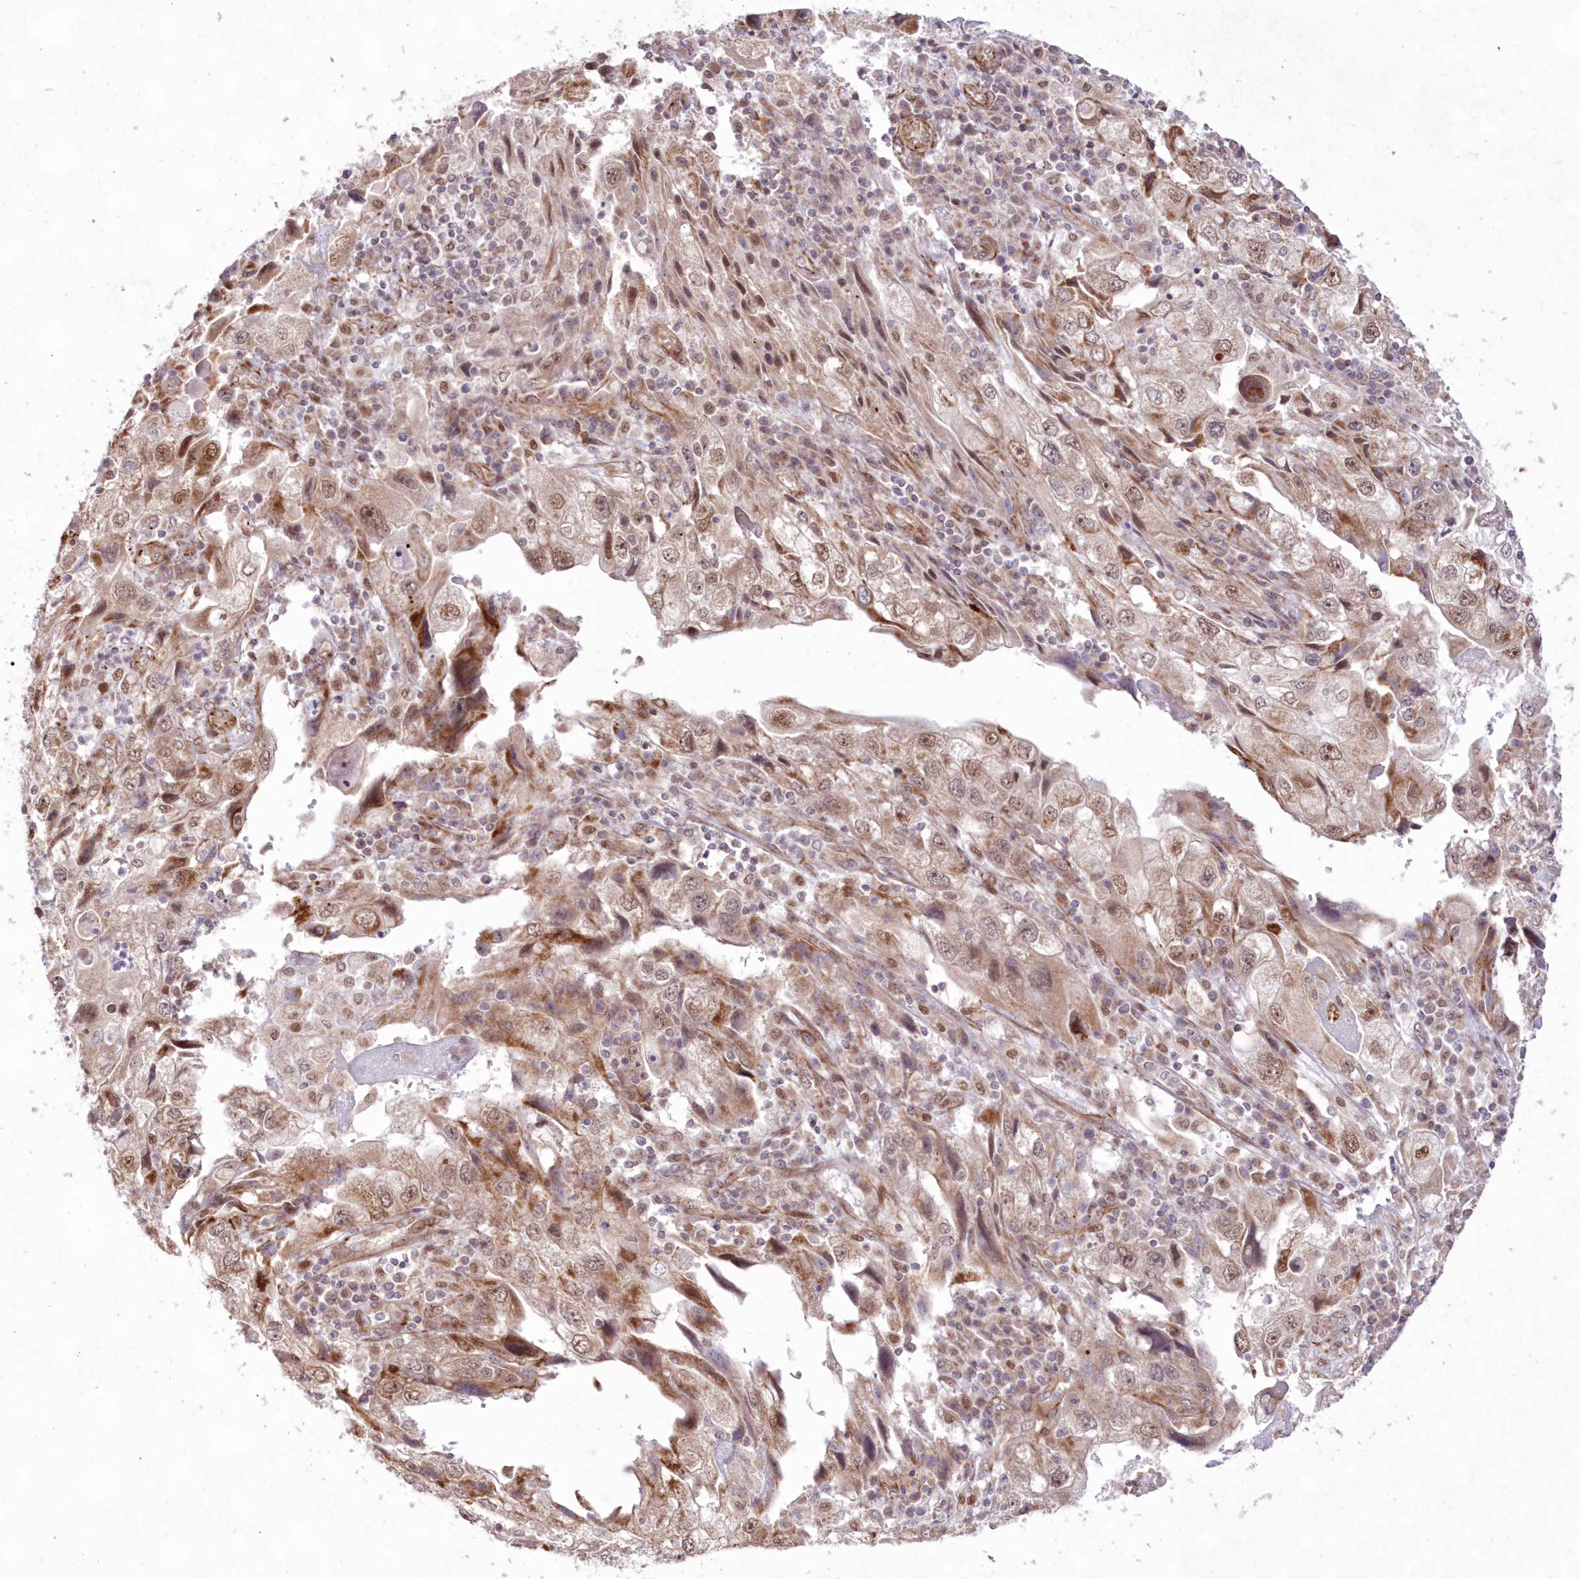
{"staining": {"intensity": "moderate", "quantity": ">75%", "location": "nuclear"}, "tissue": "endometrial cancer", "cell_type": "Tumor cells", "image_type": "cancer", "snomed": [{"axis": "morphology", "description": "Adenocarcinoma, NOS"}, {"axis": "topography", "description": "Endometrium"}], "caption": "There is medium levels of moderate nuclear expression in tumor cells of endometrial adenocarcinoma, as demonstrated by immunohistochemical staining (brown color).", "gene": "SNIP1", "patient": {"sex": "female", "age": 49}}